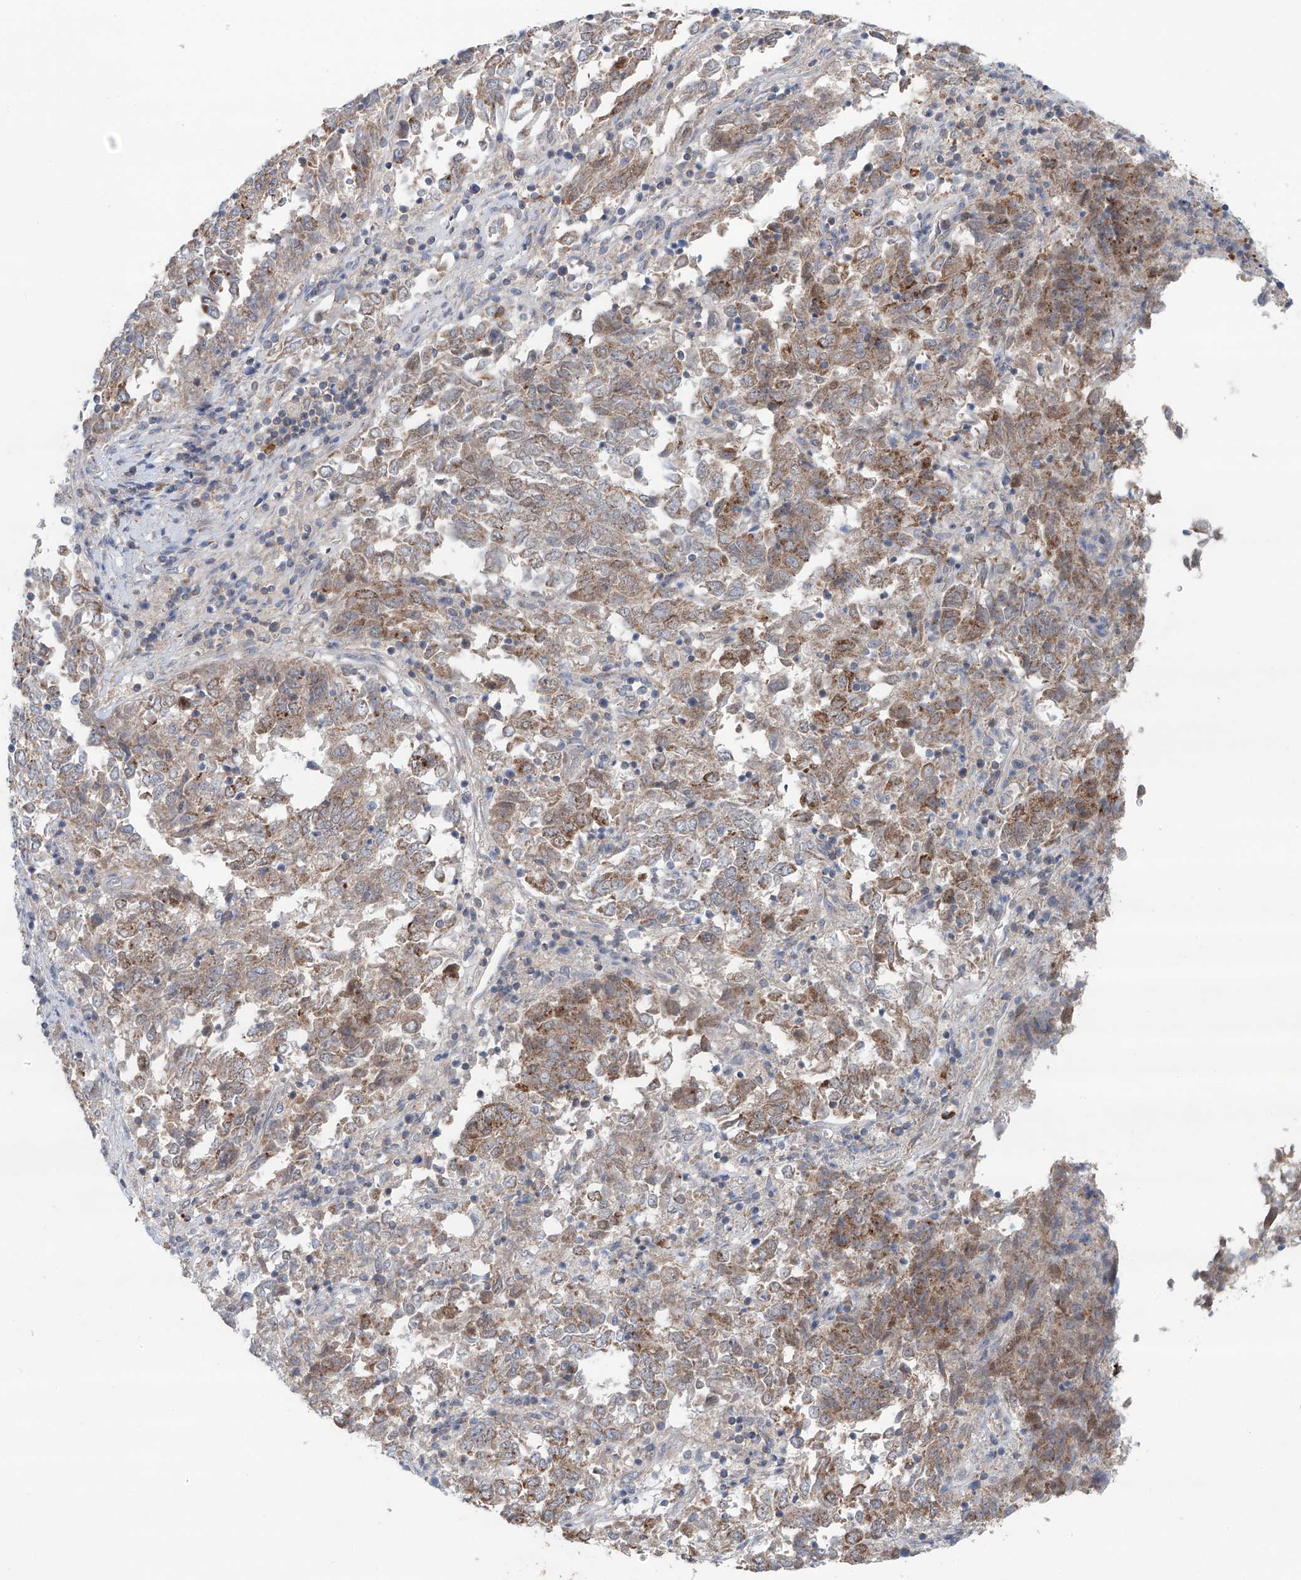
{"staining": {"intensity": "moderate", "quantity": ">75%", "location": "cytoplasmic/membranous"}, "tissue": "endometrial cancer", "cell_type": "Tumor cells", "image_type": "cancer", "snomed": [{"axis": "morphology", "description": "Adenocarcinoma, NOS"}, {"axis": "topography", "description": "Endometrium"}], "caption": "Protein expression analysis of endometrial adenocarcinoma reveals moderate cytoplasmic/membranous staining in approximately >75% of tumor cells. (Stains: DAB in brown, nuclei in blue, Microscopy: brightfield microscopy at high magnification).", "gene": "SIX4", "patient": {"sex": "female", "age": 80}}